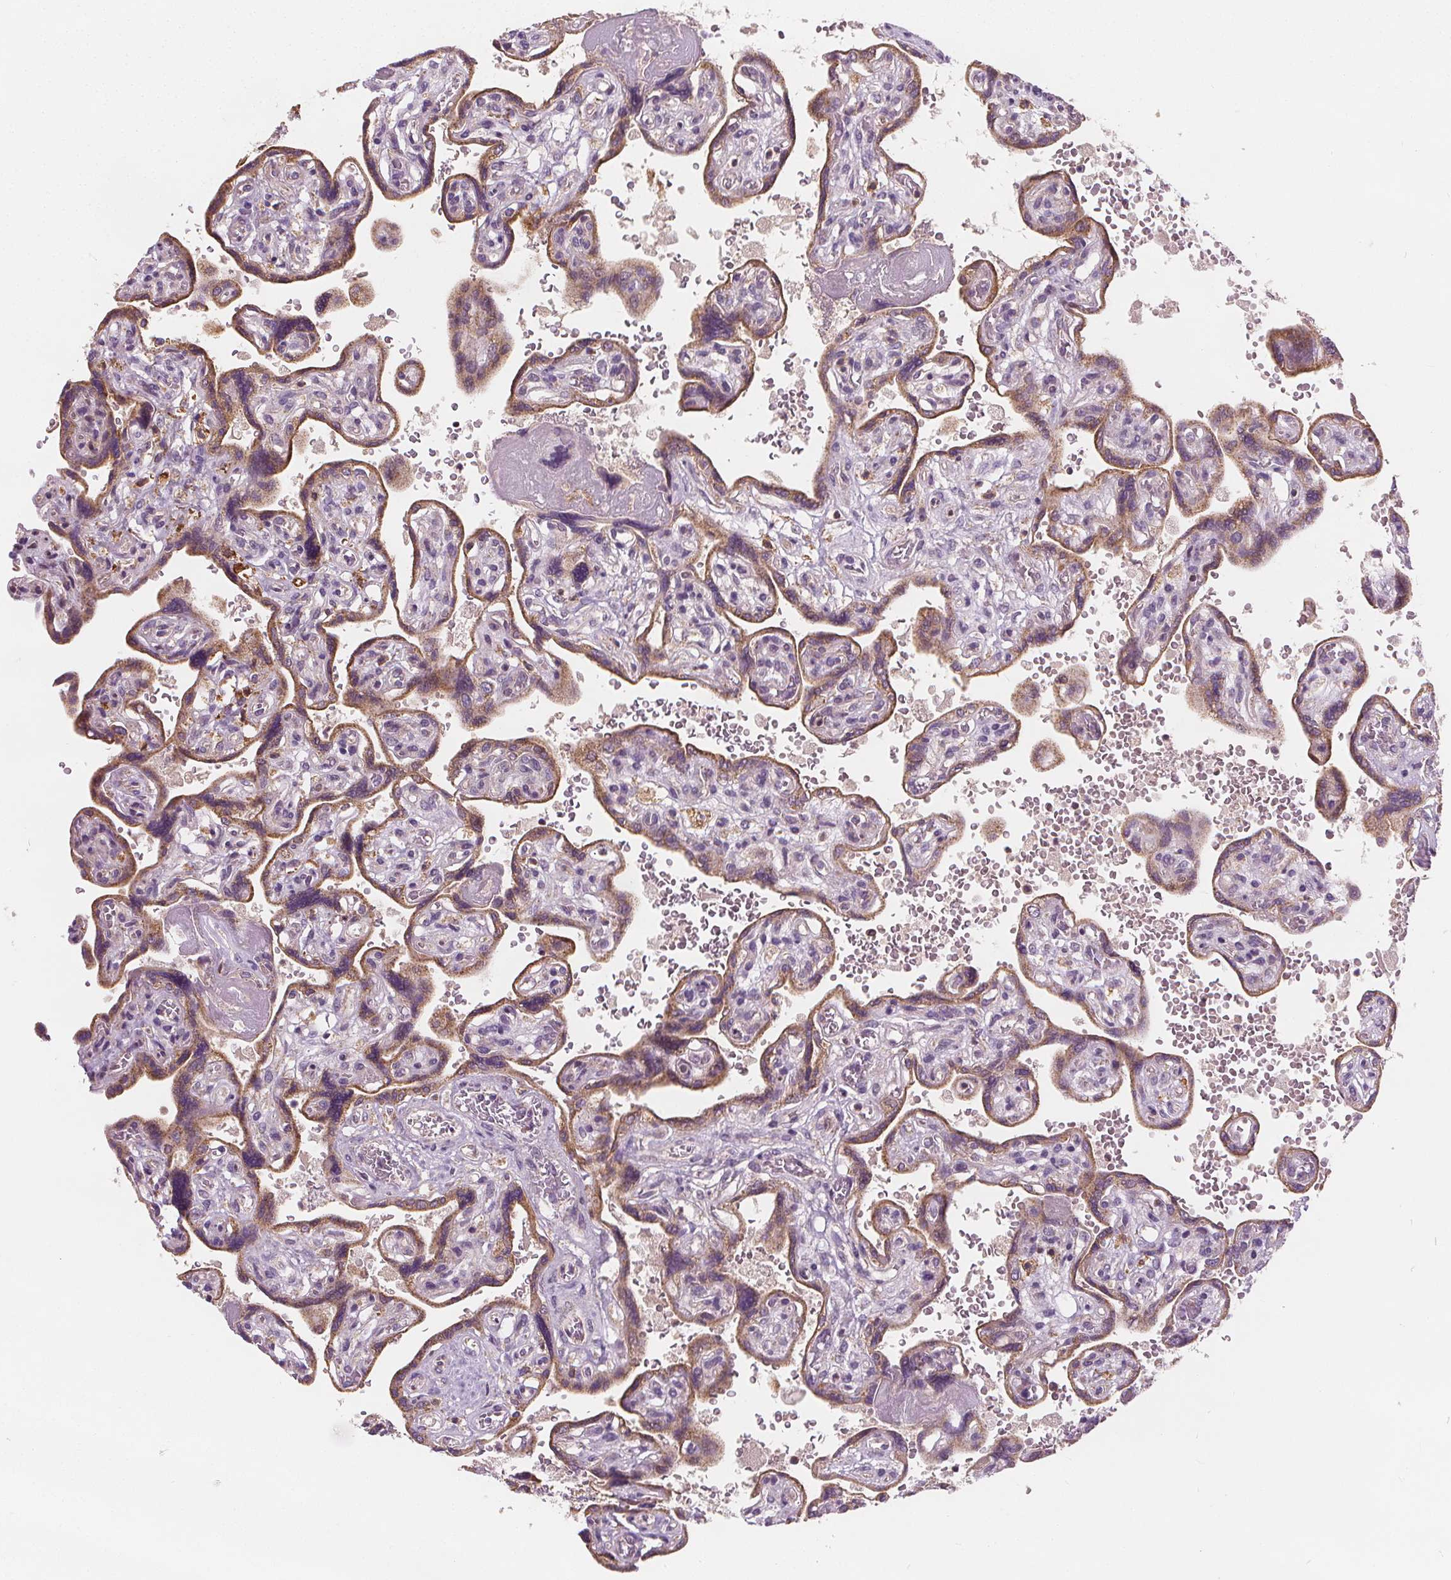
{"staining": {"intensity": "negative", "quantity": "none", "location": "none"}, "tissue": "placenta", "cell_type": "Decidual cells", "image_type": "normal", "snomed": [{"axis": "morphology", "description": "Normal tissue, NOS"}, {"axis": "topography", "description": "Placenta"}], "caption": "Placenta stained for a protein using IHC demonstrates no expression decidual cells.", "gene": "RAB20", "patient": {"sex": "female", "age": 32}}